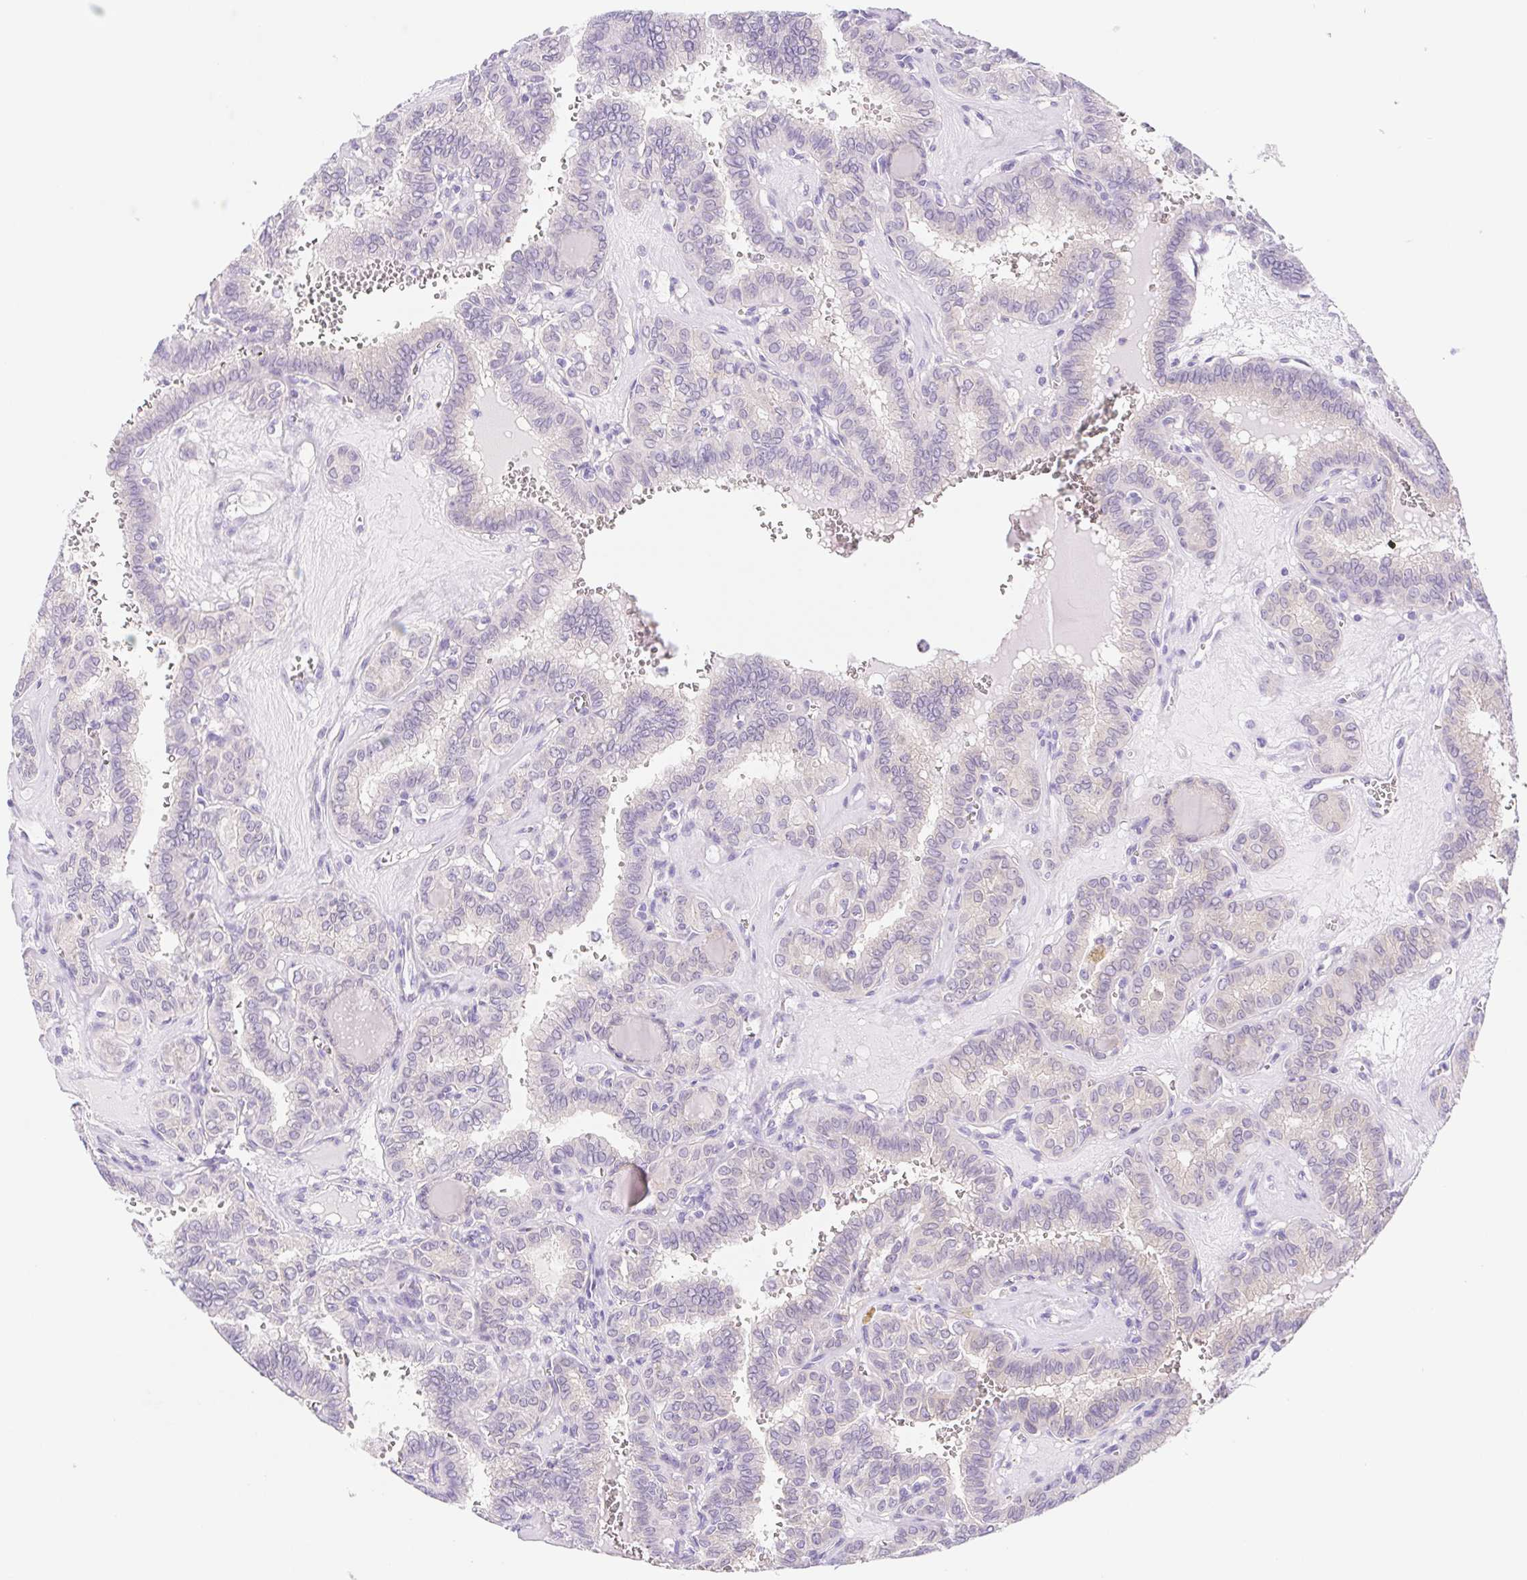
{"staining": {"intensity": "negative", "quantity": "none", "location": "none"}, "tissue": "thyroid cancer", "cell_type": "Tumor cells", "image_type": "cancer", "snomed": [{"axis": "morphology", "description": "Papillary adenocarcinoma, NOS"}, {"axis": "topography", "description": "Thyroid gland"}], "caption": "The image exhibits no significant expression in tumor cells of thyroid cancer (papillary adenocarcinoma). Nuclei are stained in blue.", "gene": "DYNC2LI1", "patient": {"sex": "female", "age": 41}}